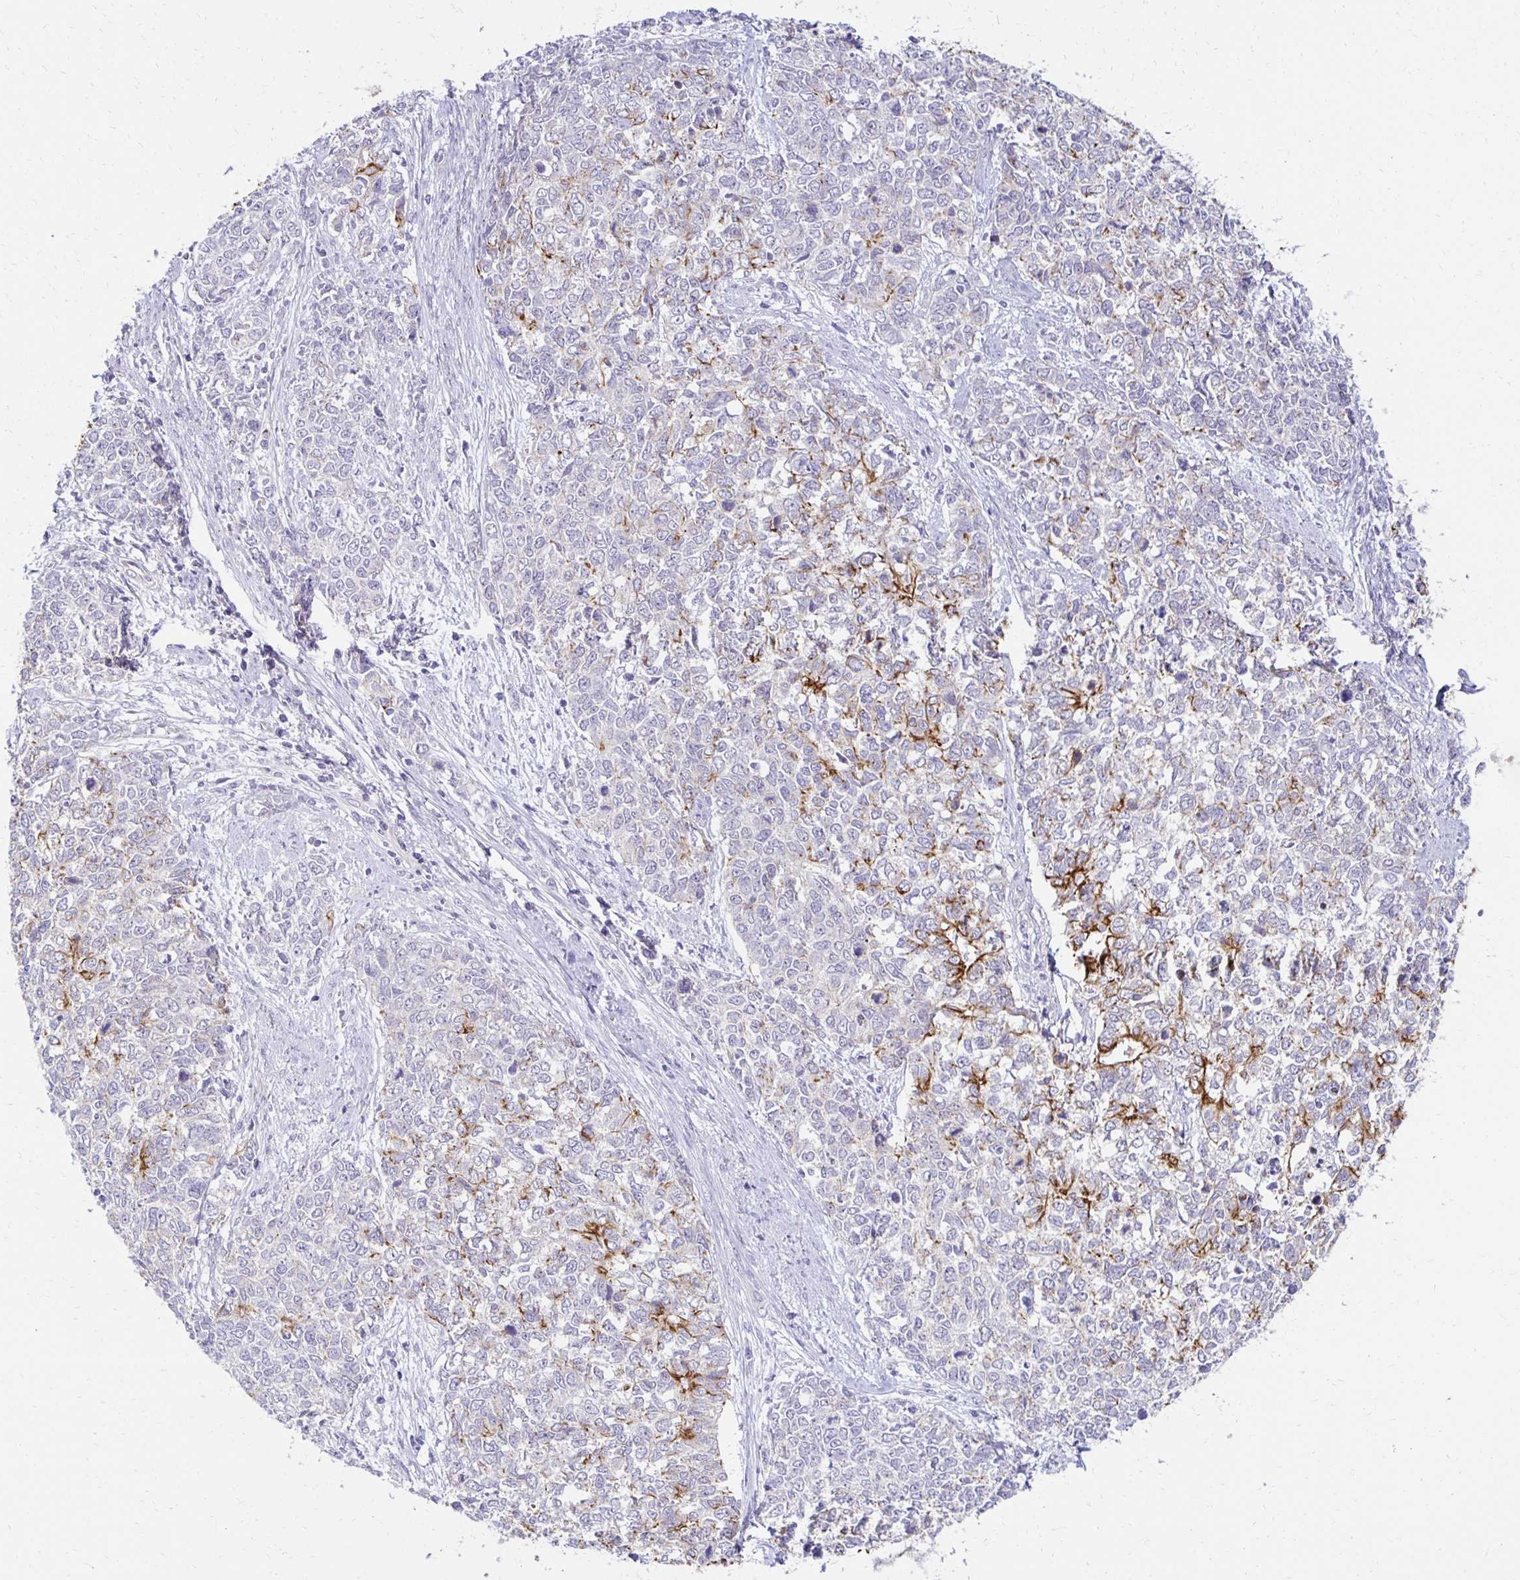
{"staining": {"intensity": "strong", "quantity": "<25%", "location": "cytoplasmic/membranous"}, "tissue": "cervical cancer", "cell_type": "Tumor cells", "image_type": "cancer", "snomed": [{"axis": "morphology", "description": "Adenocarcinoma, NOS"}, {"axis": "topography", "description": "Cervix"}], "caption": "Immunohistochemistry (DAB) staining of adenocarcinoma (cervical) demonstrates strong cytoplasmic/membranous protein expression in about <25% of tumor cells.", "gene": "C1QTNF2", "patient": {"sex": "female", "age": 63}}